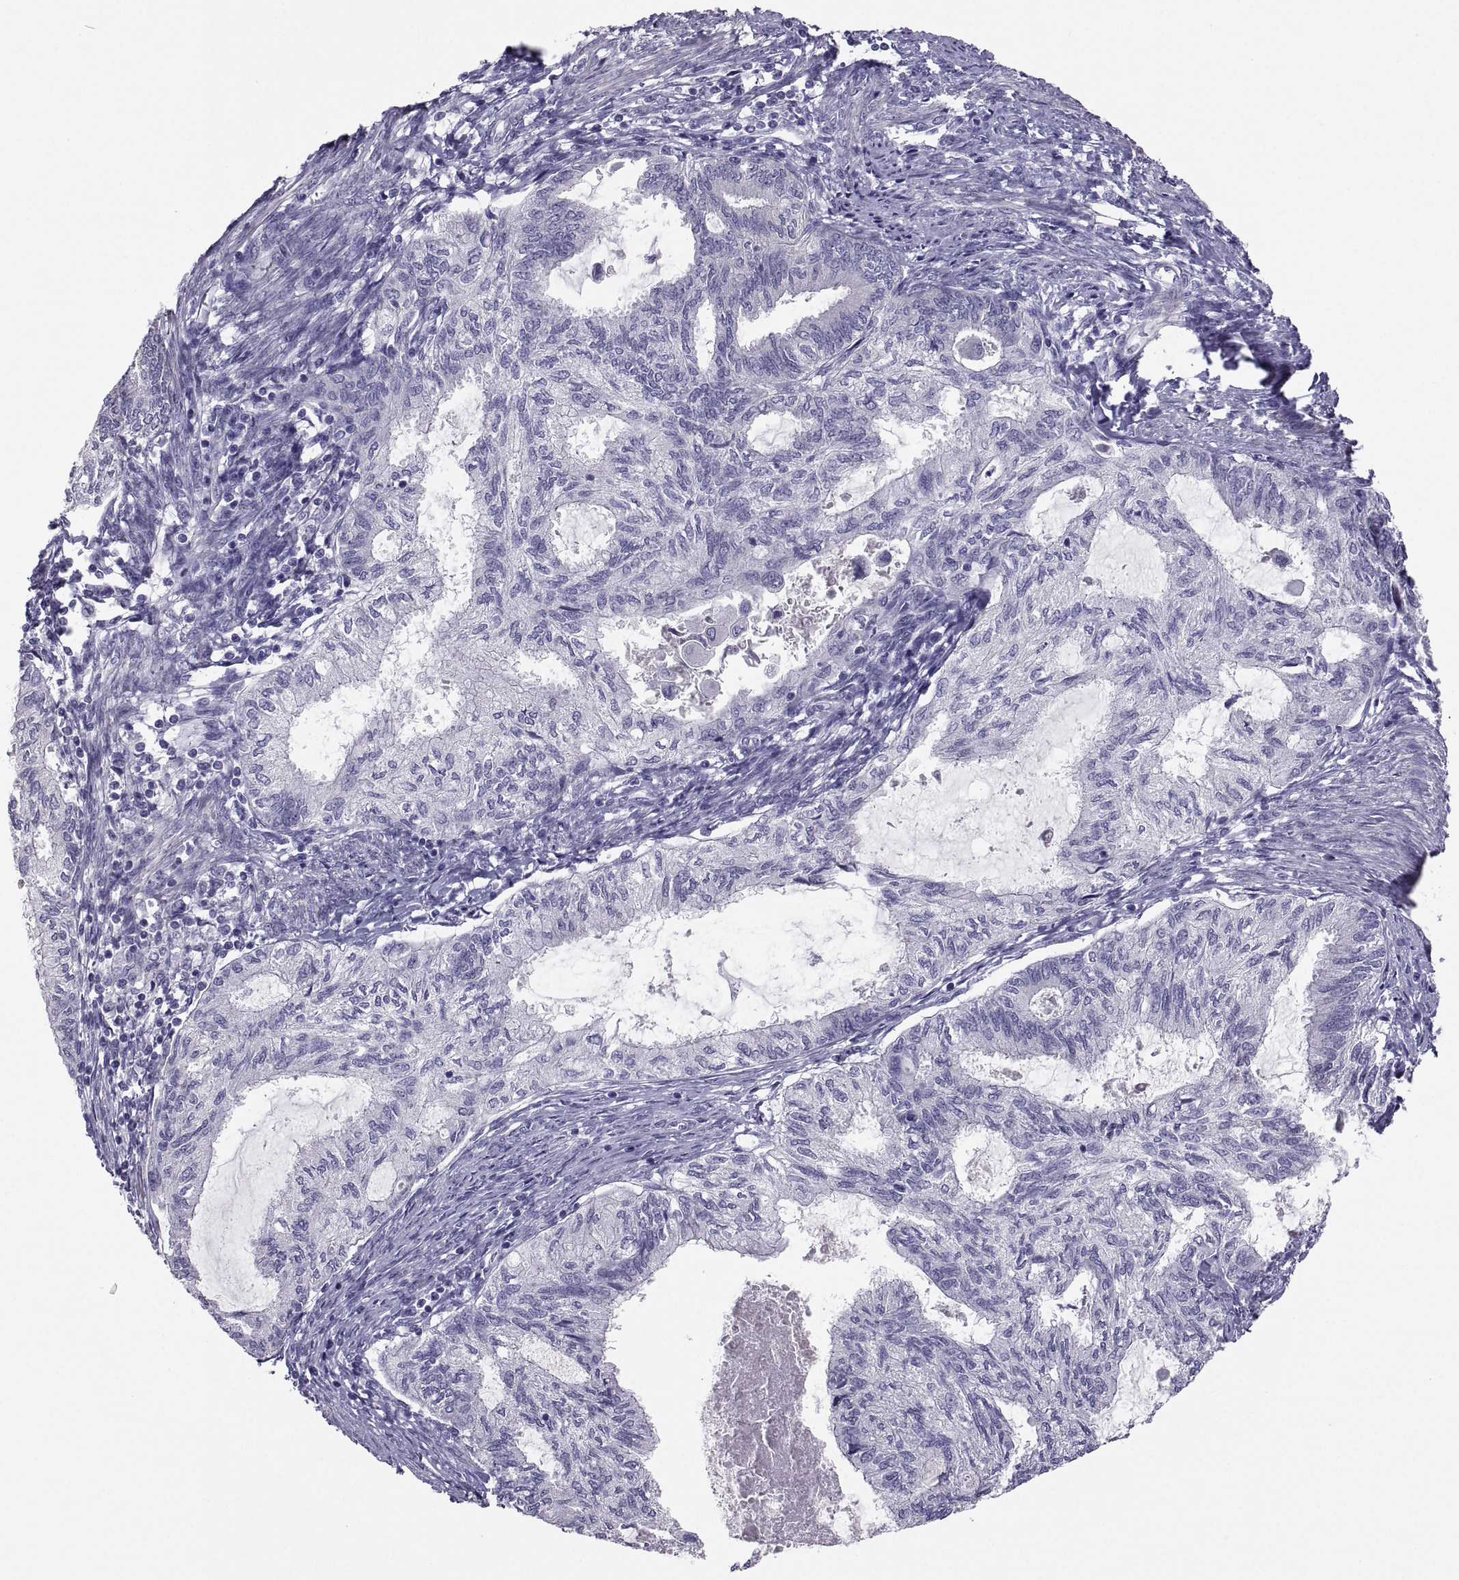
{"staining": {"intensity": "negative", "quantity": "none", "location": "none"}, "tissue": "endometrial cancer", "cell_type": "Tumor cells", "image_type": "cancer", "snomed": [{"axis": "morphology", "description": "Adenocarcinoma, NOS"}, {"axis": "topography", "description": "Endometrium"}], "caption": "DAB (3,3'-diaminobenzidine) immunohistochemical staining of endometrial cancer (adenocarcinoma) shows no significant staining in tumor cells.", "gene": "IGSF1", "patient": {"sex": "female", "age": 86}}